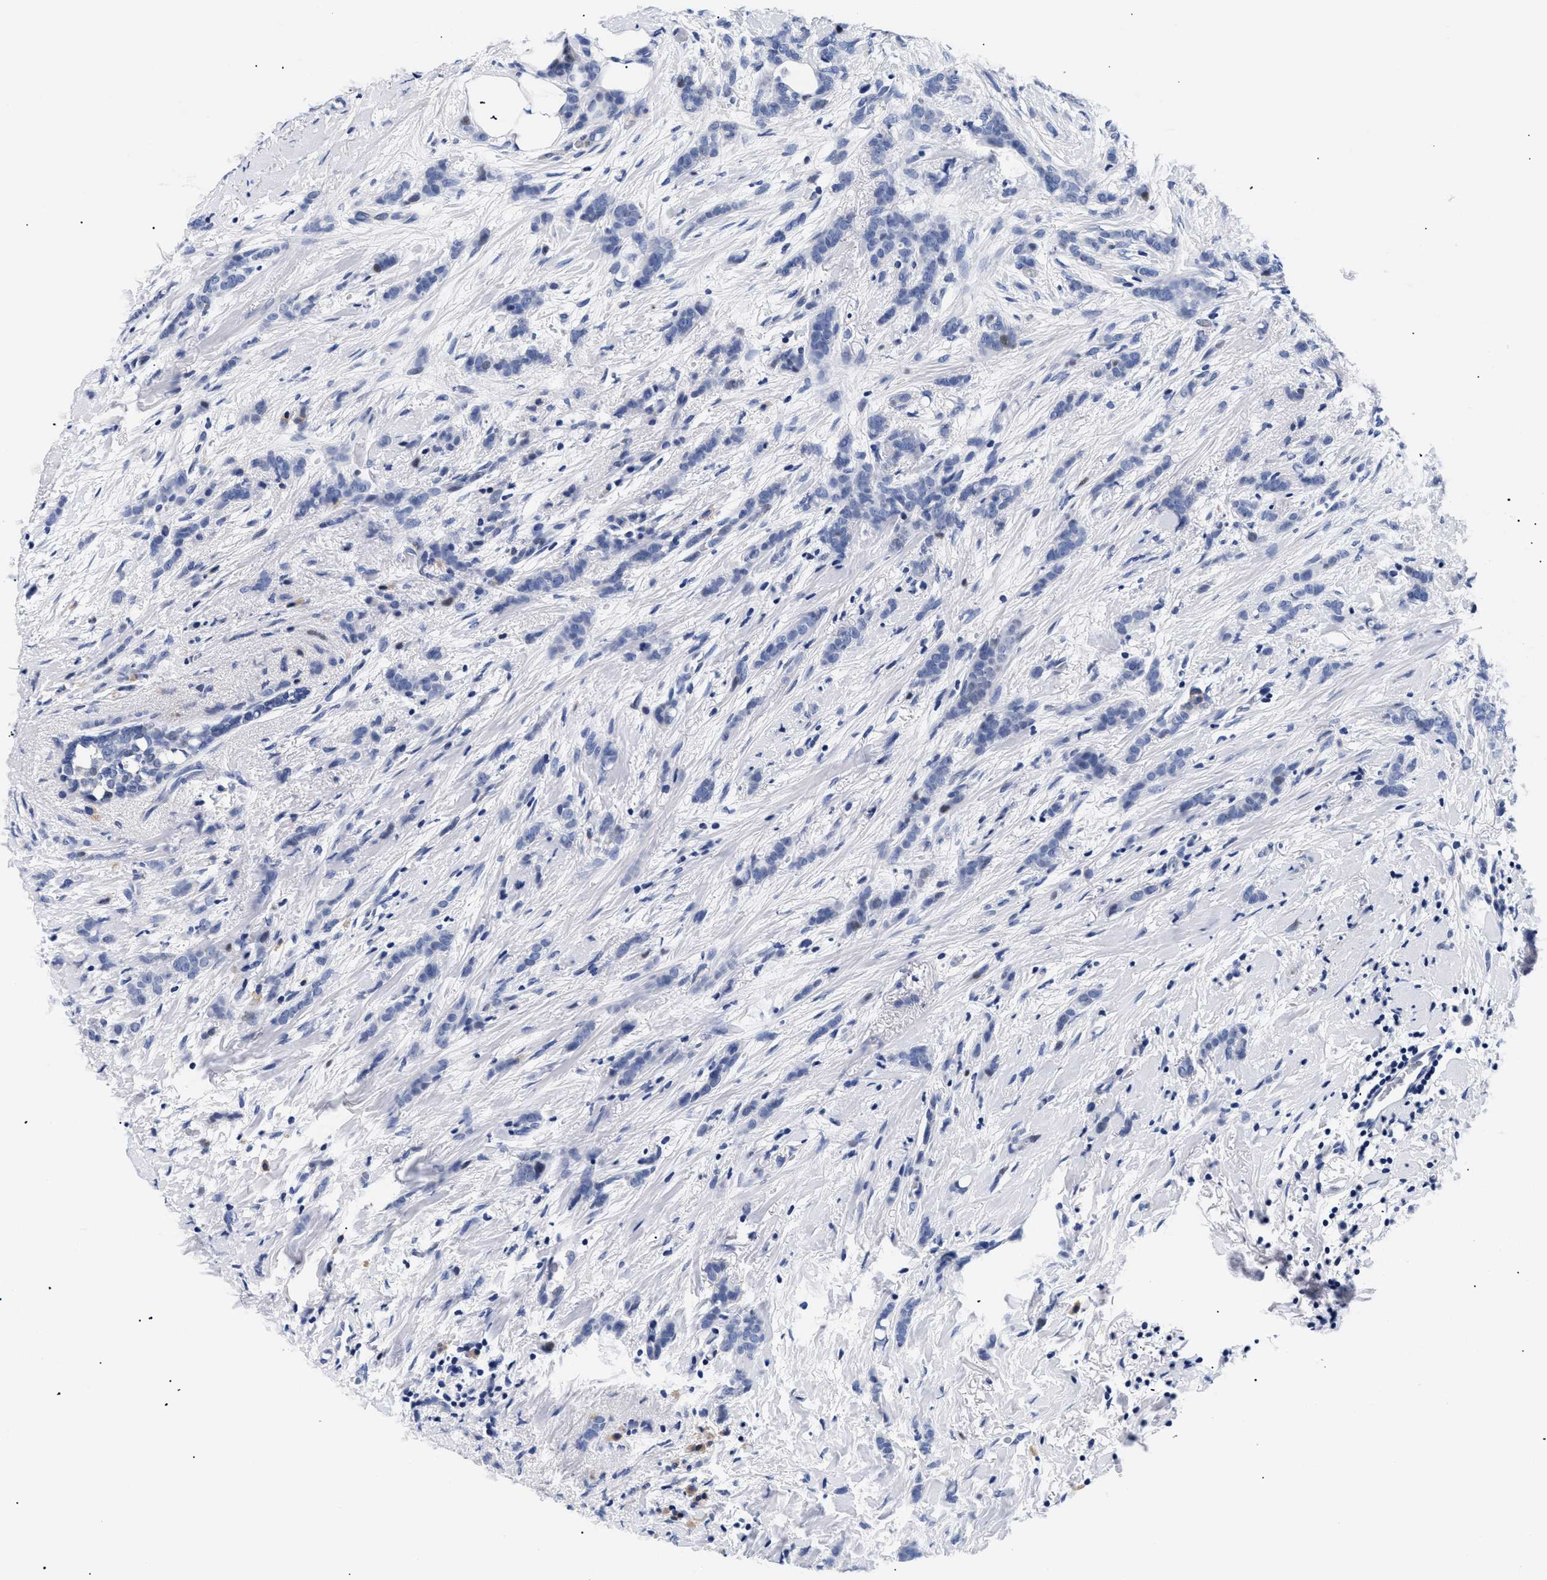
{"staining": {"intensity": "negative", "quantity": "none", "location": "none"}, "tissue": "breast cancer", "cell_type": "Tumor cells", "image_type": "cancer", "snomed": [{"axis": "morphology", "description": "Lobular carcinoma, in situ"}, {"axis": "morphology", "description": "Lobular carcinoma"}, {"axis": "topography", "description": "Breast"}], "caption": "High magnification brightfield microscopy of breast lobular carcinoma stained with DAB (3,3'-diaminobenzidine) (brown) and counterstained with hematoxylin (blue): tumor cells show no significant expression.", "gene": "SHD", "patient": {"sex": "female", "age": 41}}